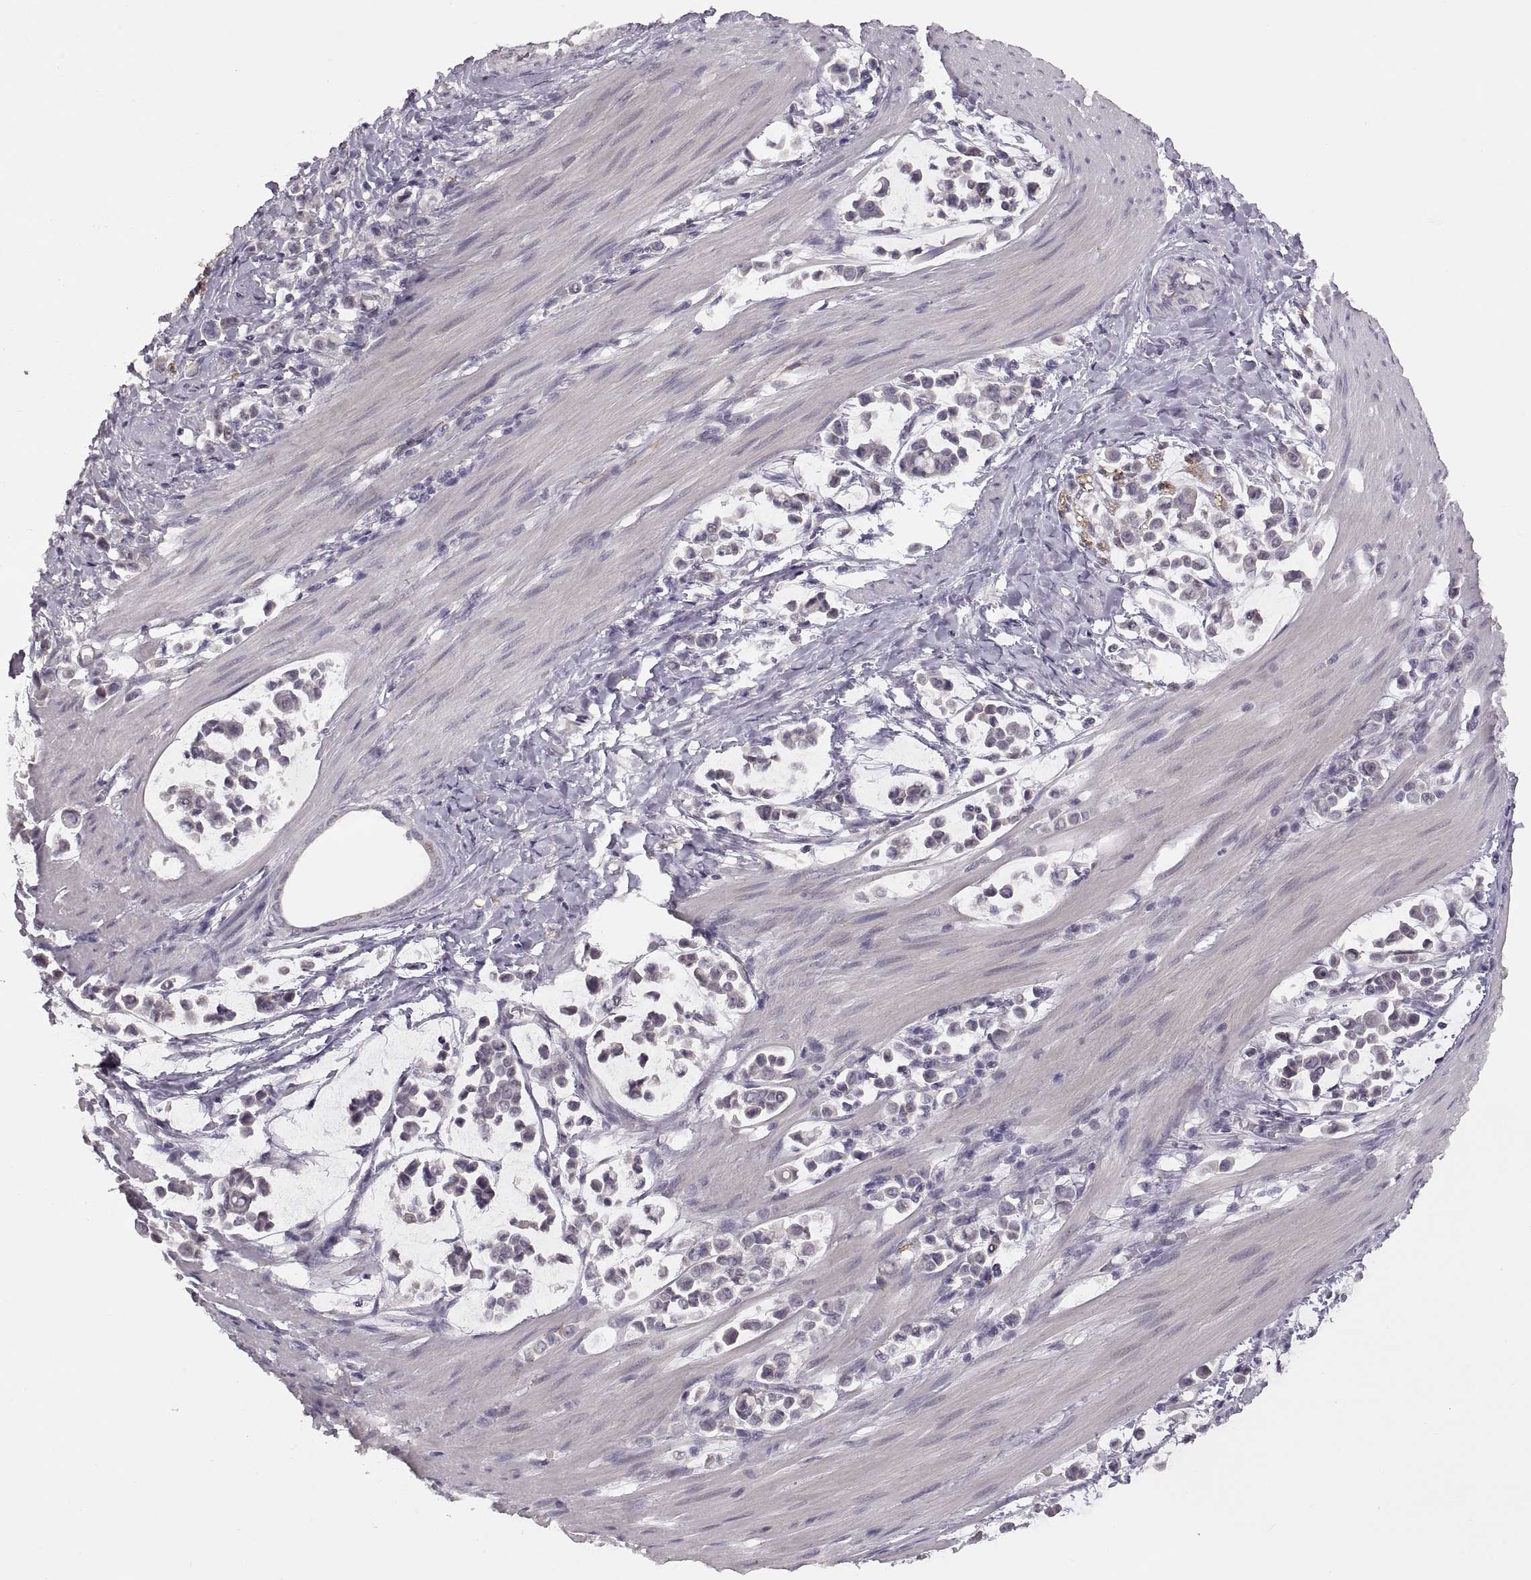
{"staining": {"intensity": "negative", "quantity": "none", "location": "none"}, "tissue": "stomach cancer", "cell_type": "Tumor cells", "image_type": "cancer", "snomed": [{"axis": "morphology", "description": "Adenocarcinoma, NOS"}, {"axis": "topography", "description": "Stomach"}], "caption": "Photomicrograph shows no significant protein positivity in tumor cells of stomach cancer (adenocarcinoma).", "gene": "CDH2", "patient": {"sex": "male", "age": 82}}